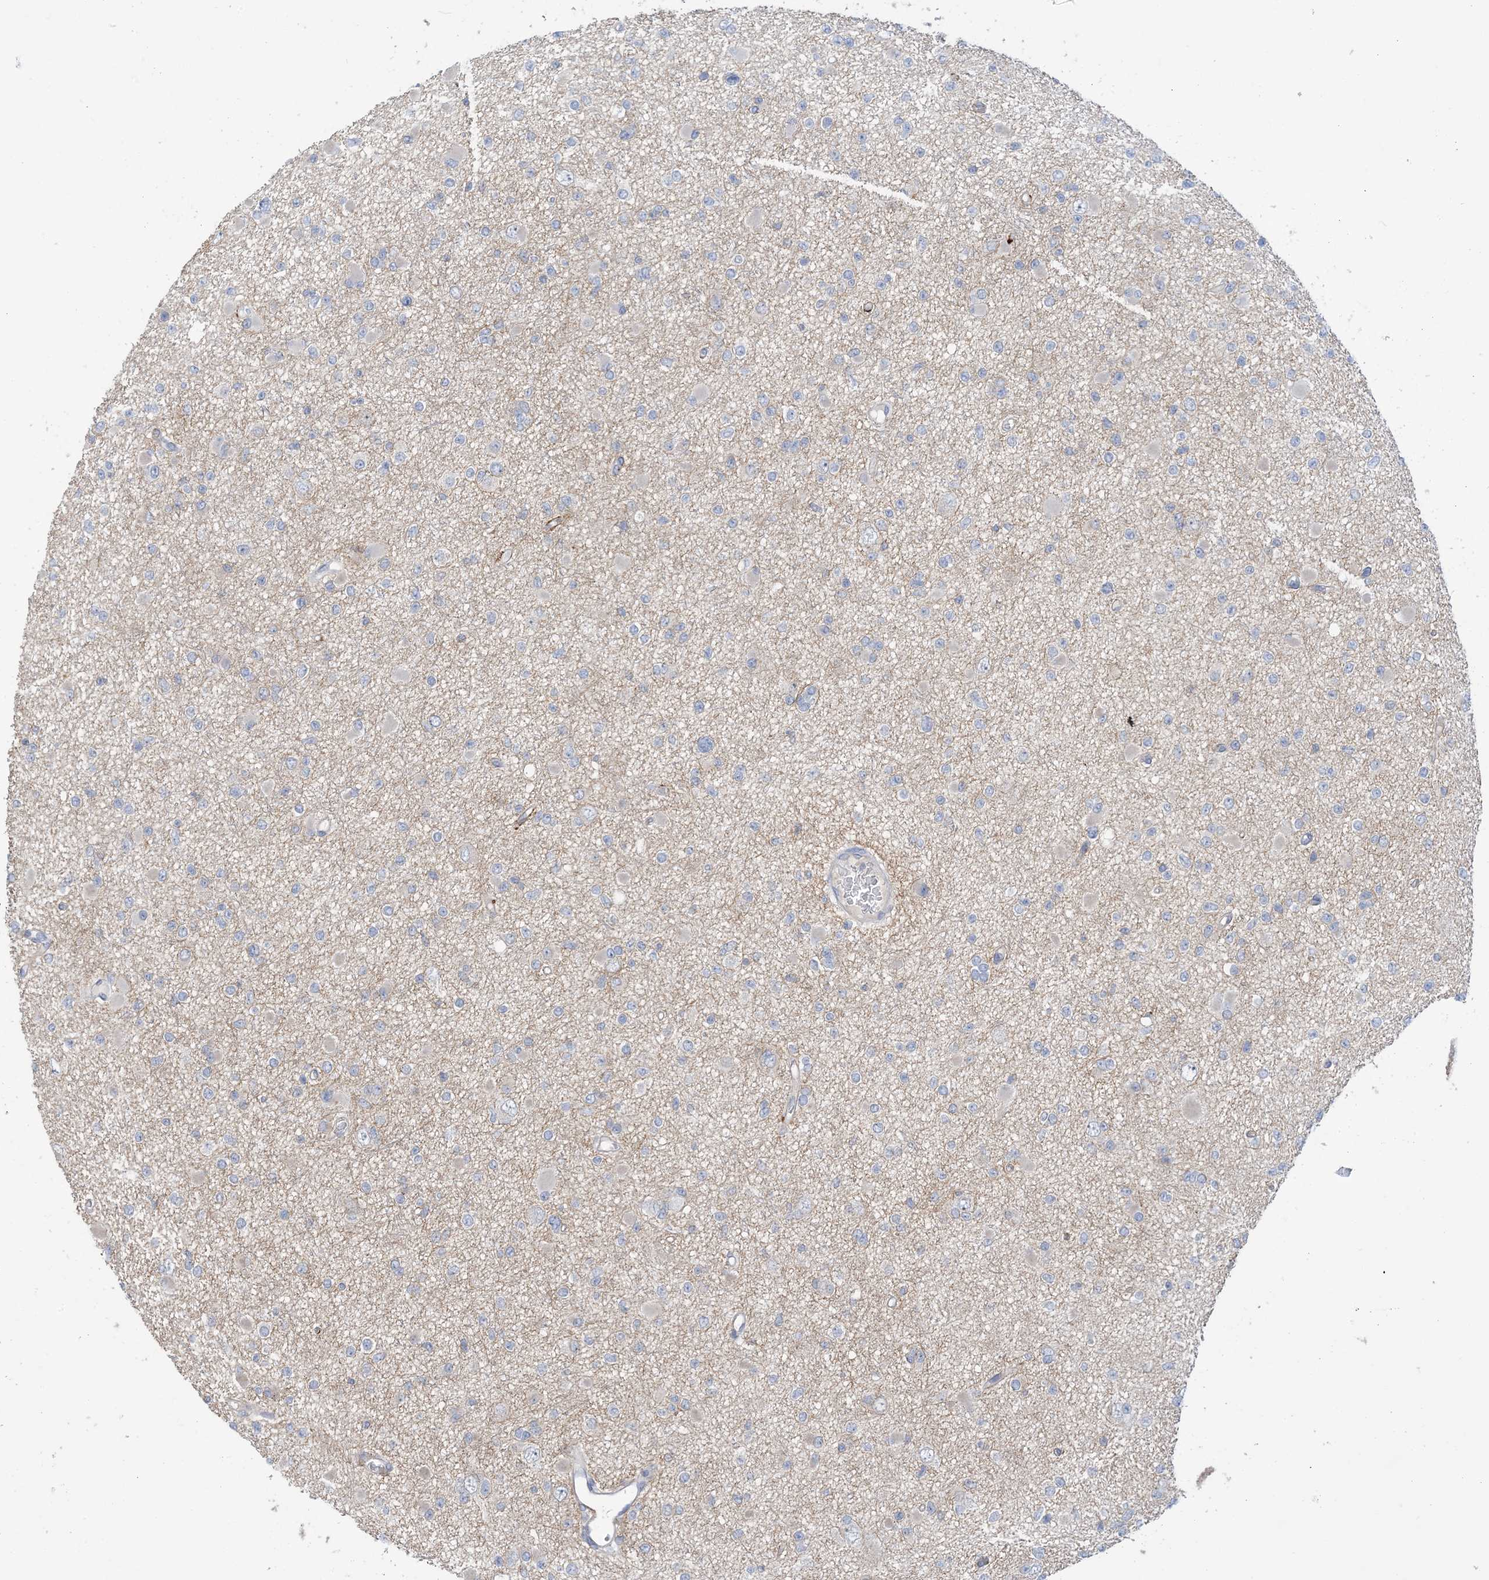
{"staining": {"intensity": "negative", "quantity": "none", "location": "none"}, "tissue": "glioma", "cell_type": "Tumor cells", "image_type": "cancer", "snomed": [{"axis": "morphology", "description": "Glioma, malignant, Low grade"}, {"axis": "topography", "description": "Brain"}], "caption": "Histopathology image shows no significant protein positivity in tumor cells of malignant glioma (low-grade).", "gene": "TTYH1", "patient": {"sex": "female", "age": 22}}